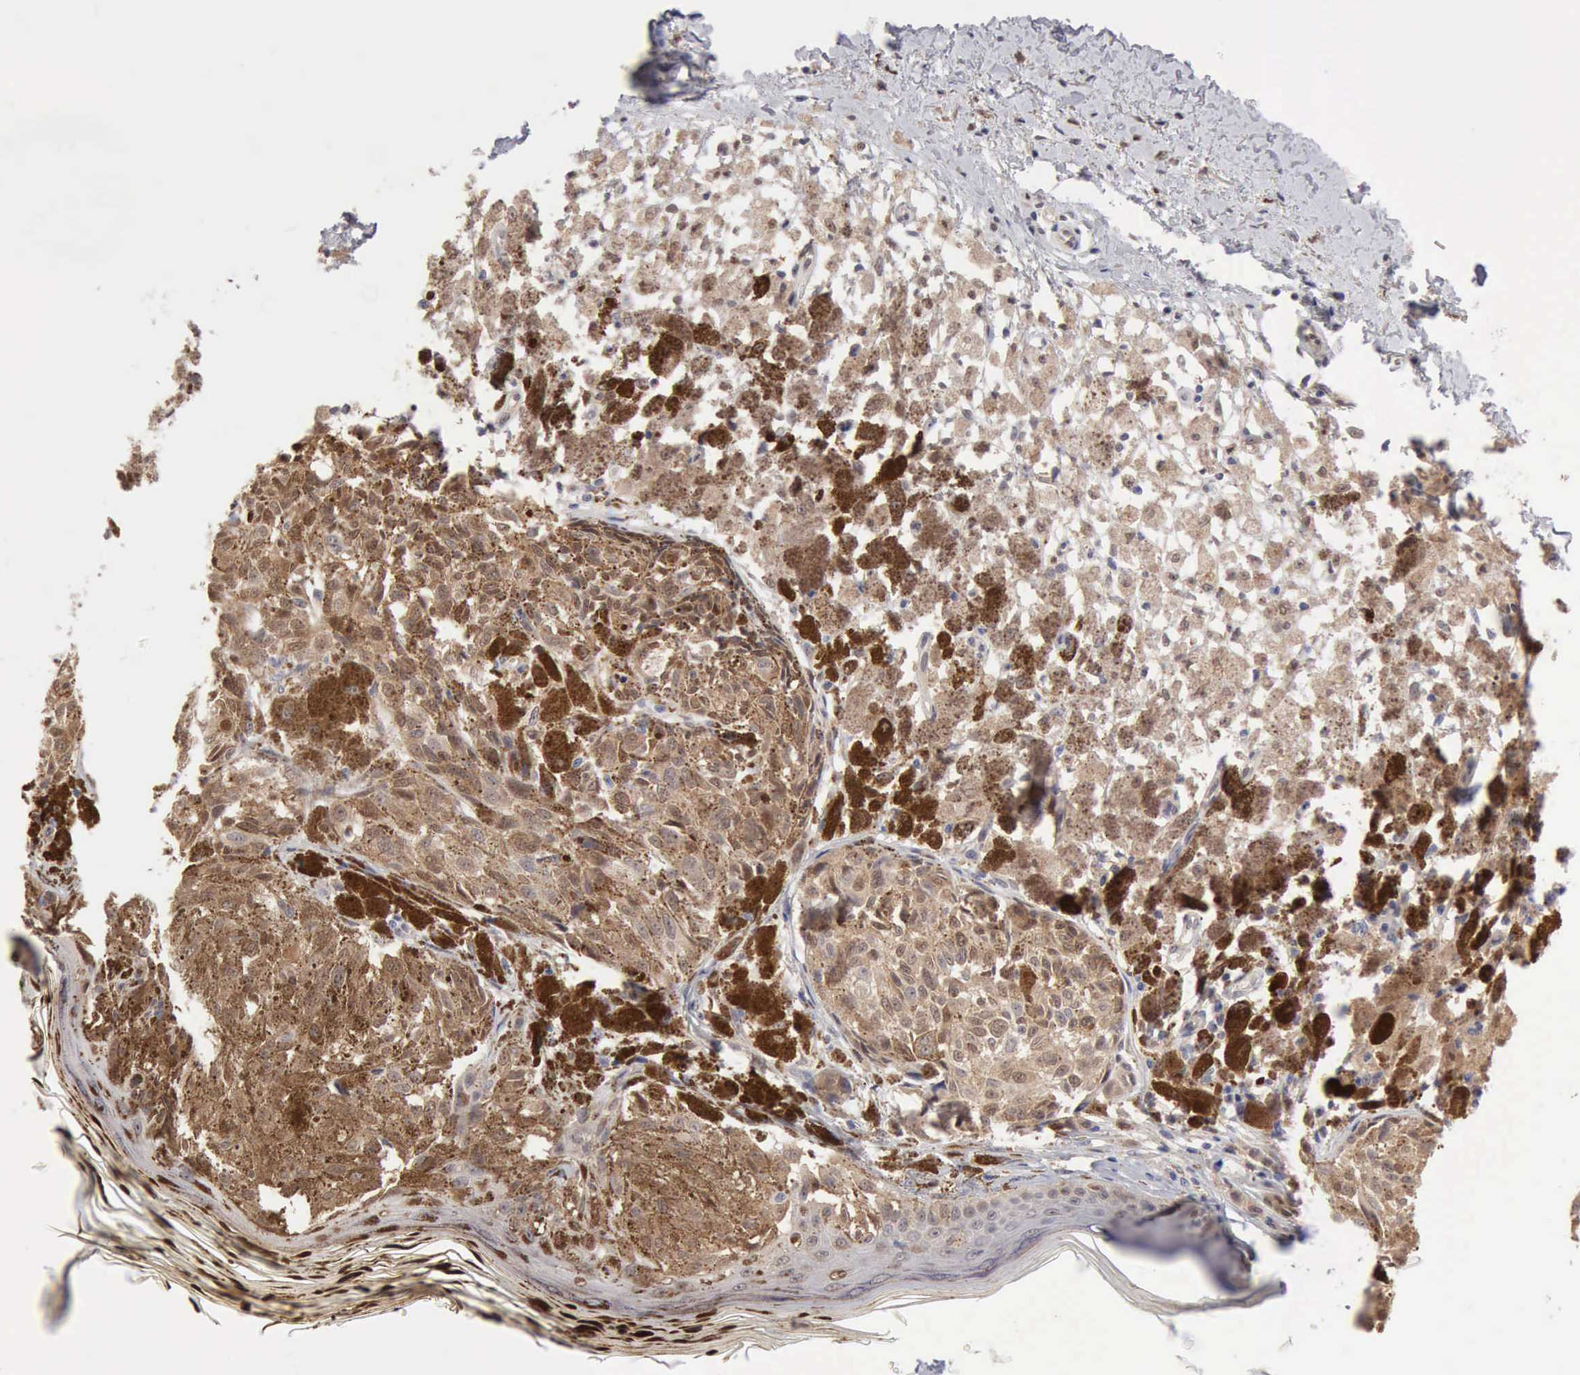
{"staining": {"intensity": "strong", "quantity": ">75%", "location": "cytoplasmic/membranous"}, "tissue": "melanoma", "cell_type": "Tumor cells", "image_type": "cancer", "snomed": [{"axis": "morphology", "description": "Malignant melanoma, NOS"}, {"axis": "topography", "description": "Skin"}], "caption": "Immunohistochemistry image of malignant melanoma stained for a protein (brown), which reveals high levels of strong cytoplasmic/membranous expression in about >75% of tumor cells.", "gene": "PTGR2", "patient": {"sex": "male", "age": 88}}